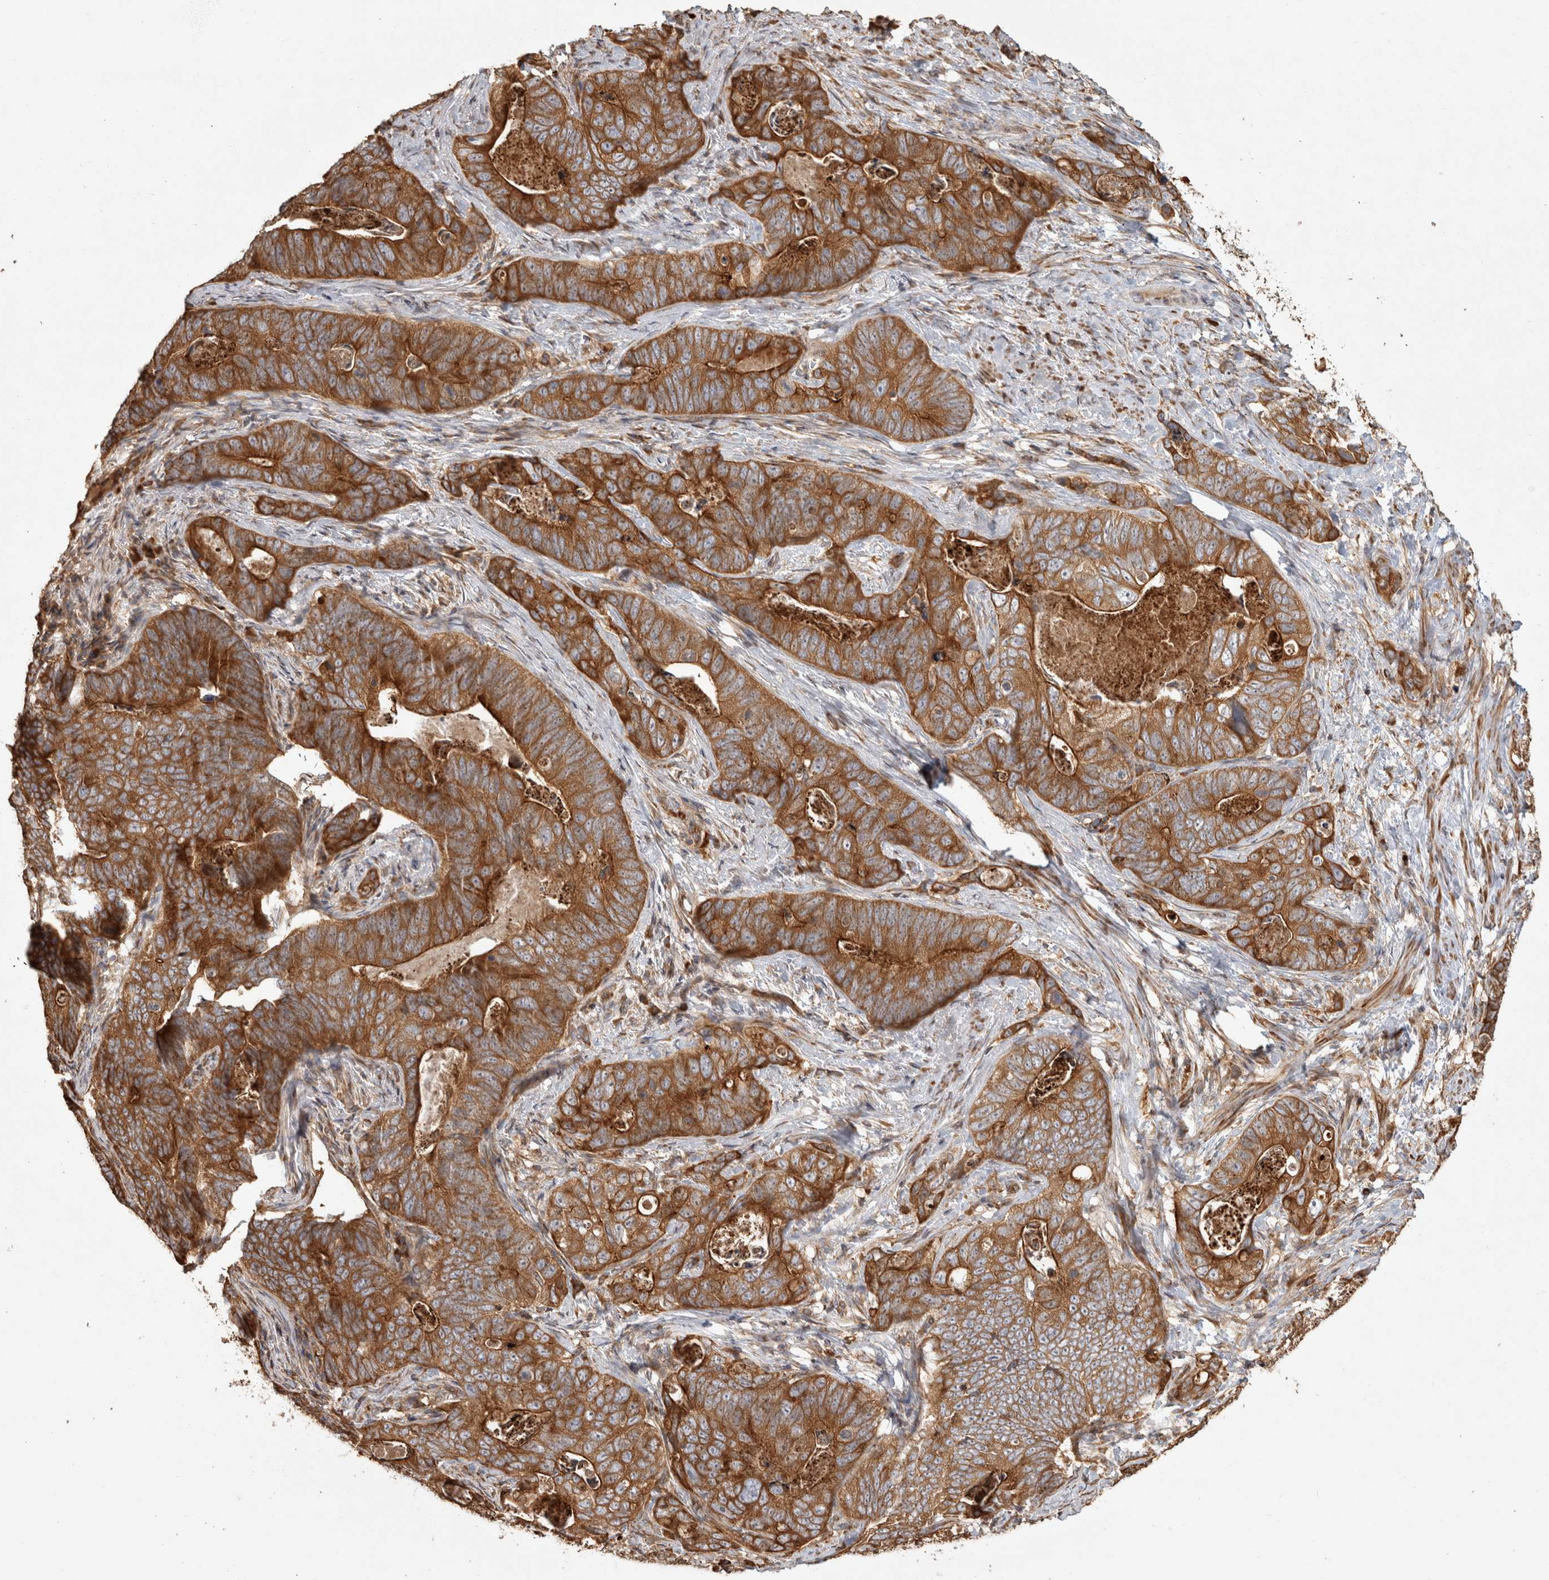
{"staining": {"intensity": "strong", "quantity": ">75%", "location": "cytoplasmic/membranous"}, "tissue": "stomach cancer", "cell_type": "Tumor cells", "image_type": "cancer", "snomed": [{"axis": "morphology", "description": "Normal tissue, NOS"}, {"axis": "morphology", "description": "Adenocarcinoma, NOS"}, {"axis": "topography", "description": "Stomach"}], "caption": "This histopathology image displays immunohistochemistry staining of stomach adenocarcinoma, with high strong cytoplasmic/membranous expression in about >75% of tumor cells.", "gene": "CAMSAP2", "patient": {"sex": "female", "age": 89}}